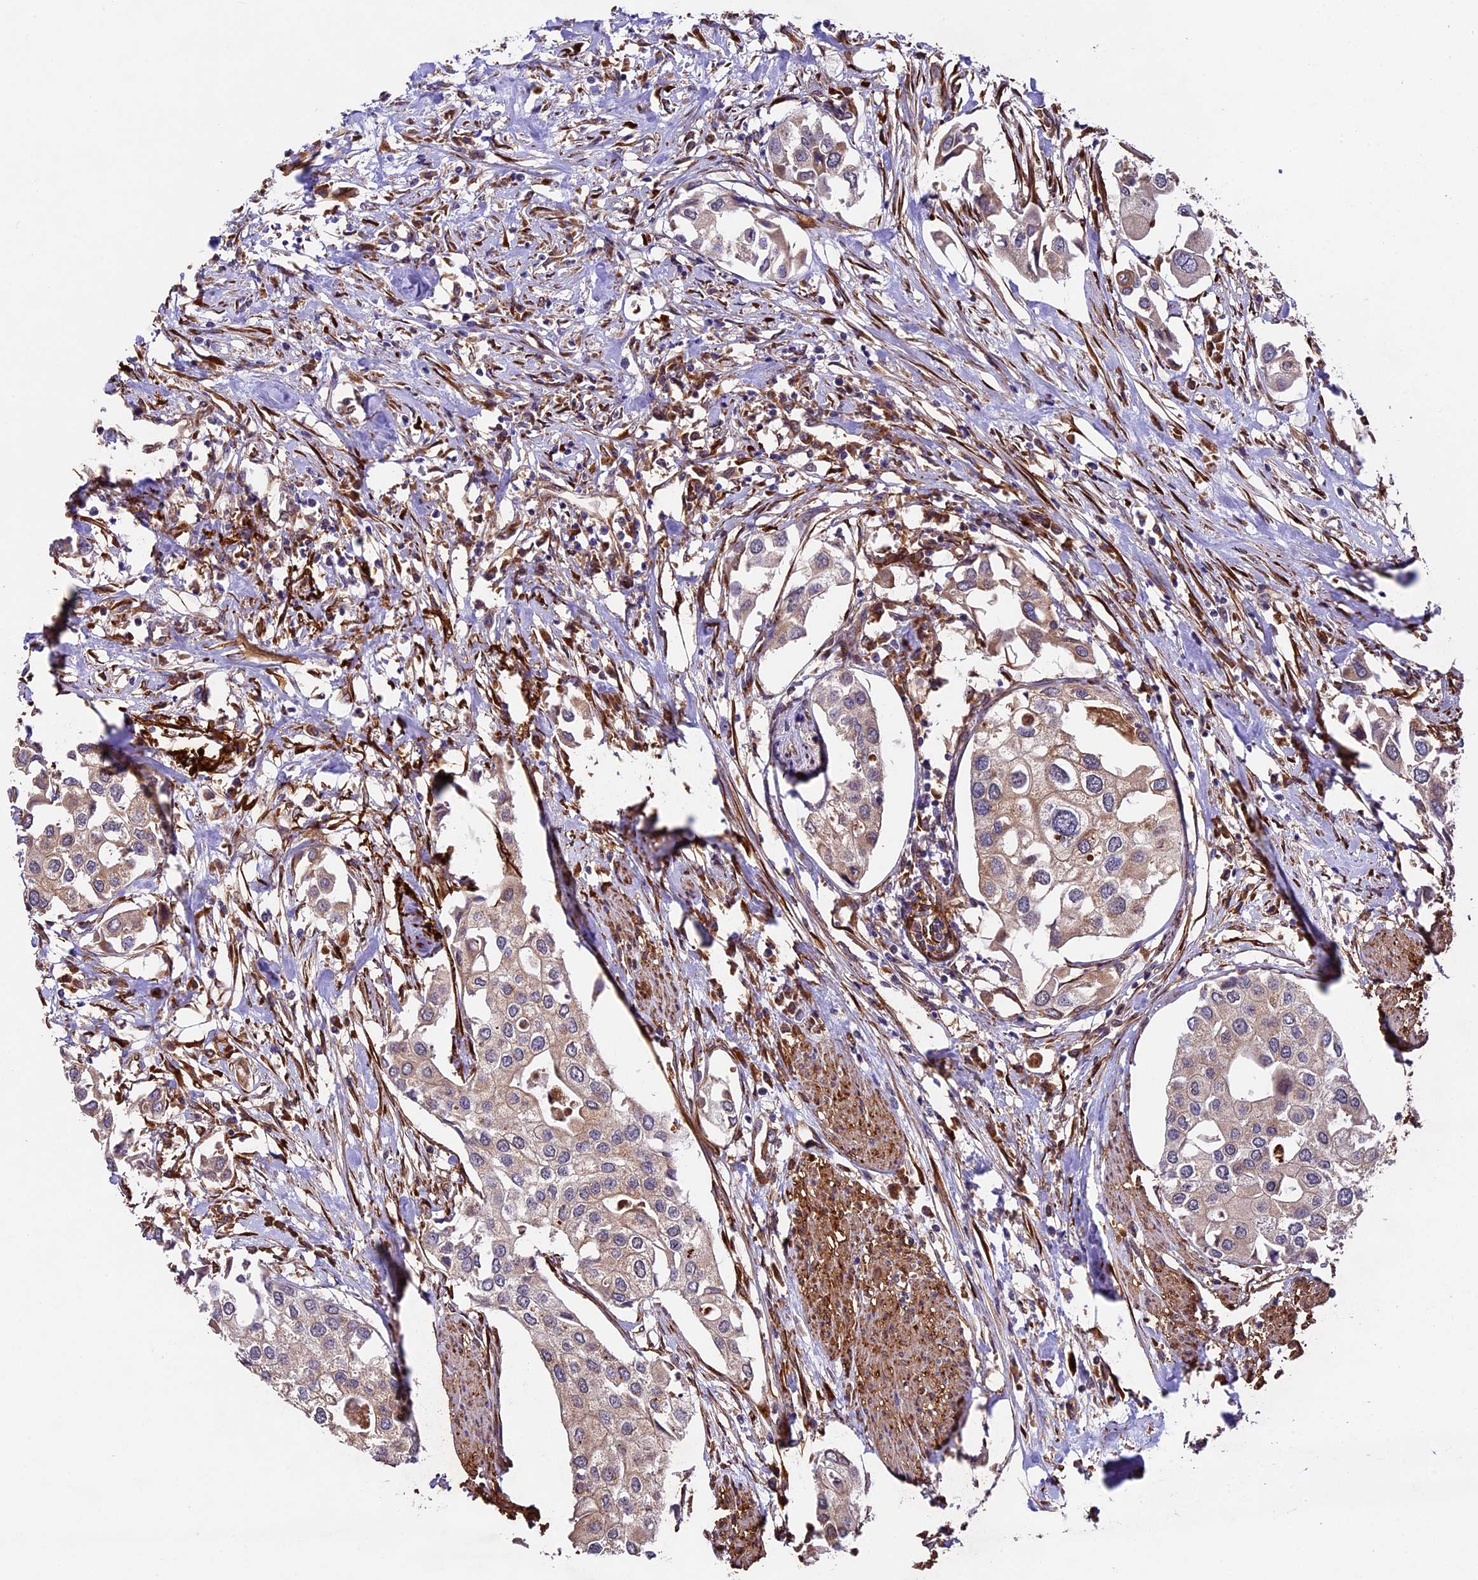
{"staining": {"intensity": "weak", "quantity": "25%-75%", "location": "cytoplasmic/membranous"}, "tissue": "urothelial cancer", "cell_type": "Tumor cells", "image_type": "cancer", "snomed": [{"axis": "morphology", "description": "Urothelial carcinoma, High grade"}, {"axis": "topography", "description": "Urinary bladder"}], "caption": "Urothelial cancer stained for a protein (brown) reveals weak cytoplasmic/membranous positive positivity in approximately 25%-75% of tumor cells.", "gene": "LSM7", "patient": {"sex": "male", "age": 64}}